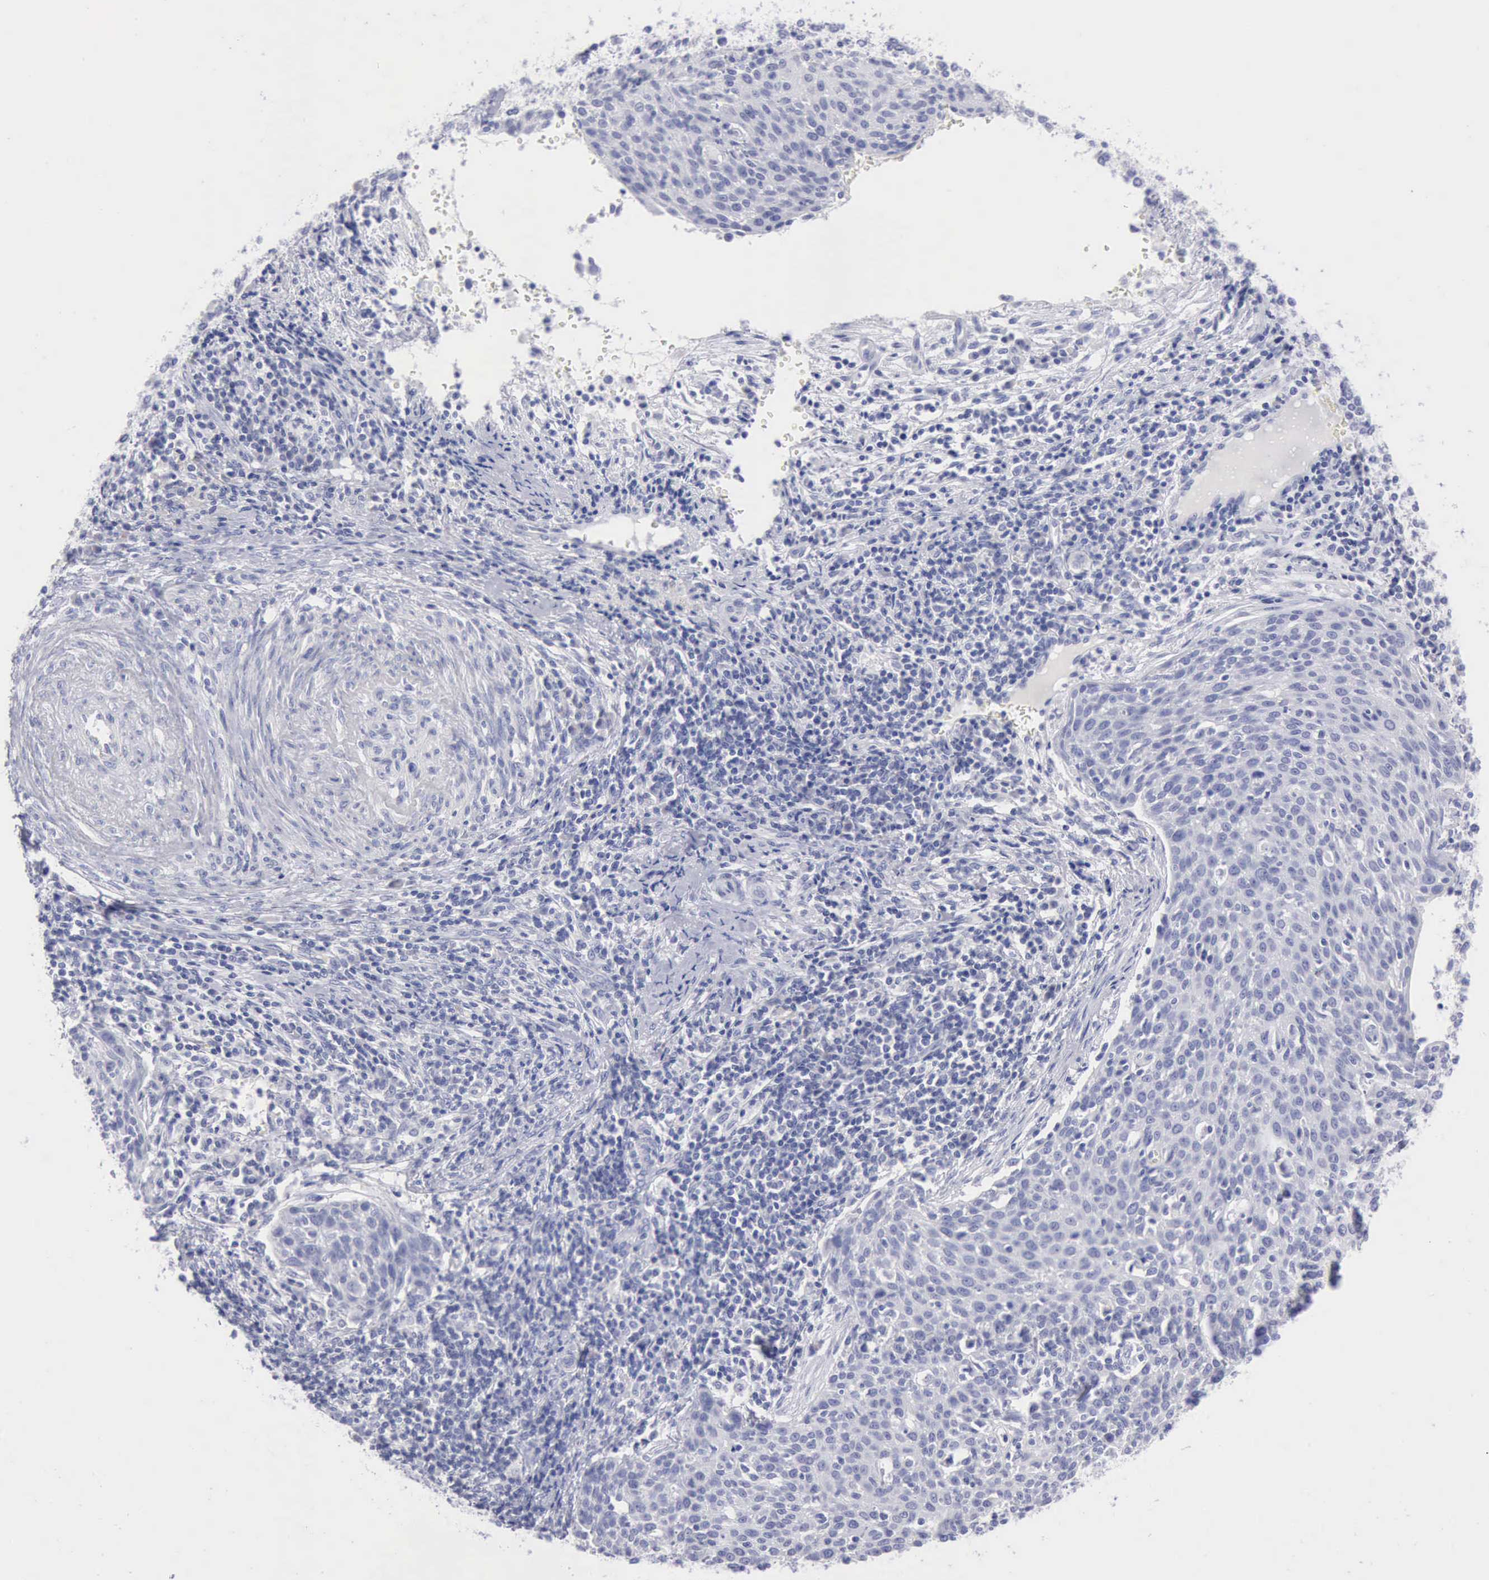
{"staining": {"intensity": "negative", "quantity": "none", "location": "none"}, "tissue": "cervical cancer", "cell_type": "Tumor cells", "image_type": "cancer", "snomed": [{"axis": "morphology", "description": "Squamous cell carcinoma, NOS"}, {"axis": "topography", "description": "Cervix"}], "caption": "Immunohistochemistry (IHC) micrograph of neoplastic tissue: human cervical cancer stained with DAB shows no significant protein expression in tumor cells.", "gene": "ANGEL1", "patient": {"sex": "female", "age": 38}}